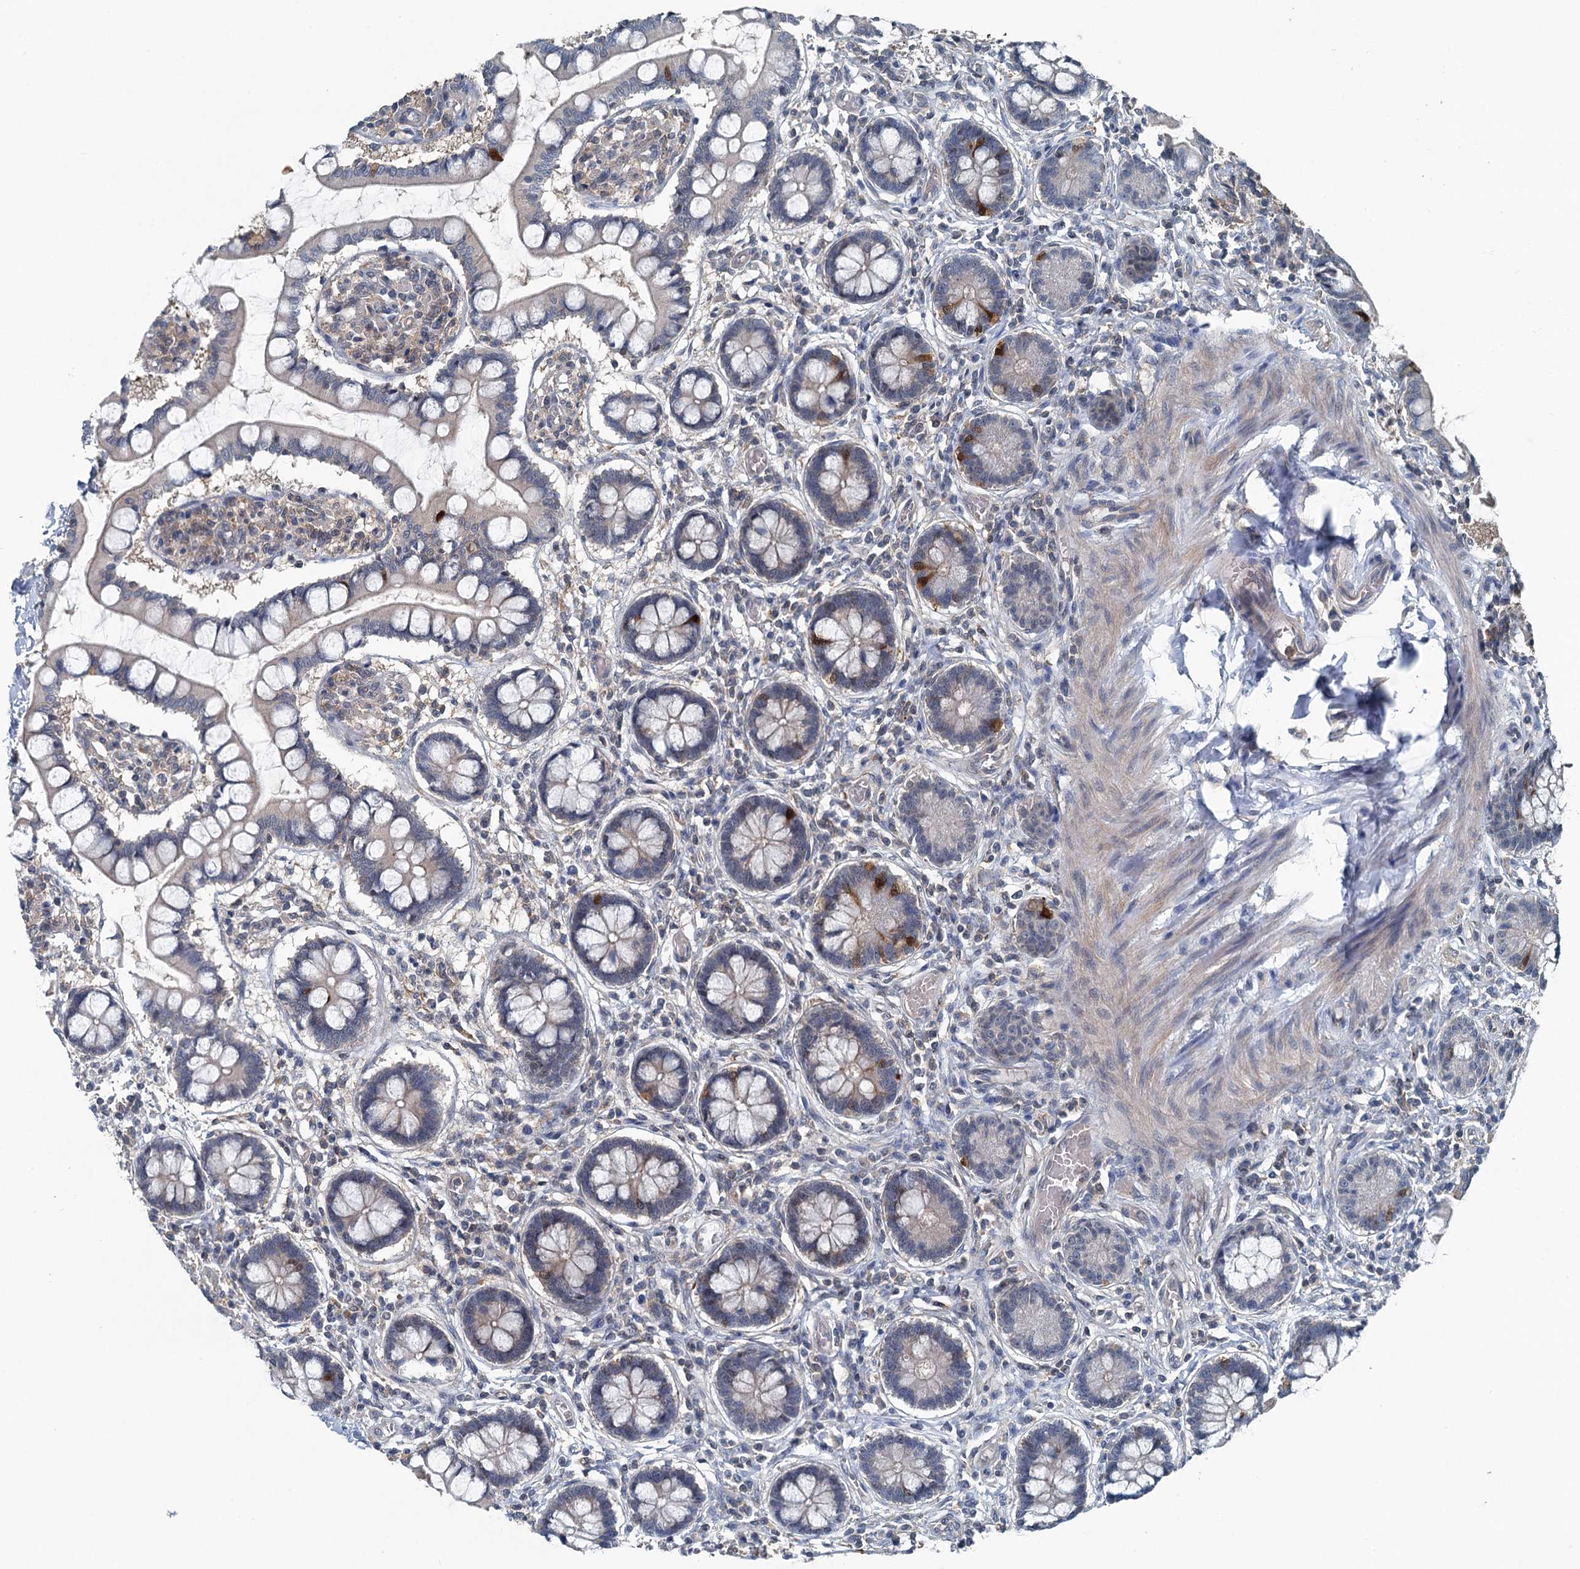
{"staining": {"intensity": "strong", "quantity": "25%-75%", "location": "cytoplasmic/membranous,nuclear"}, "tissue": "small intestine", "cell_type": "Glandular cells", "image_type": "normal", "snomed": [{"axis": "morphology", "description": "Normal tissue, NOS"}, {"axis": "topography", "description": "Small intestine"}], "caption": "Protein positivity by IHC shows strong cytoplasmic/membranous,nuclear expression in about 25%-75% of glandular cells in normal small intestine. (Brightfield microscopy of DAB IHC at high magnification).", "gene": "GCLM", "patient": {"sex": "male", "age": 52}}